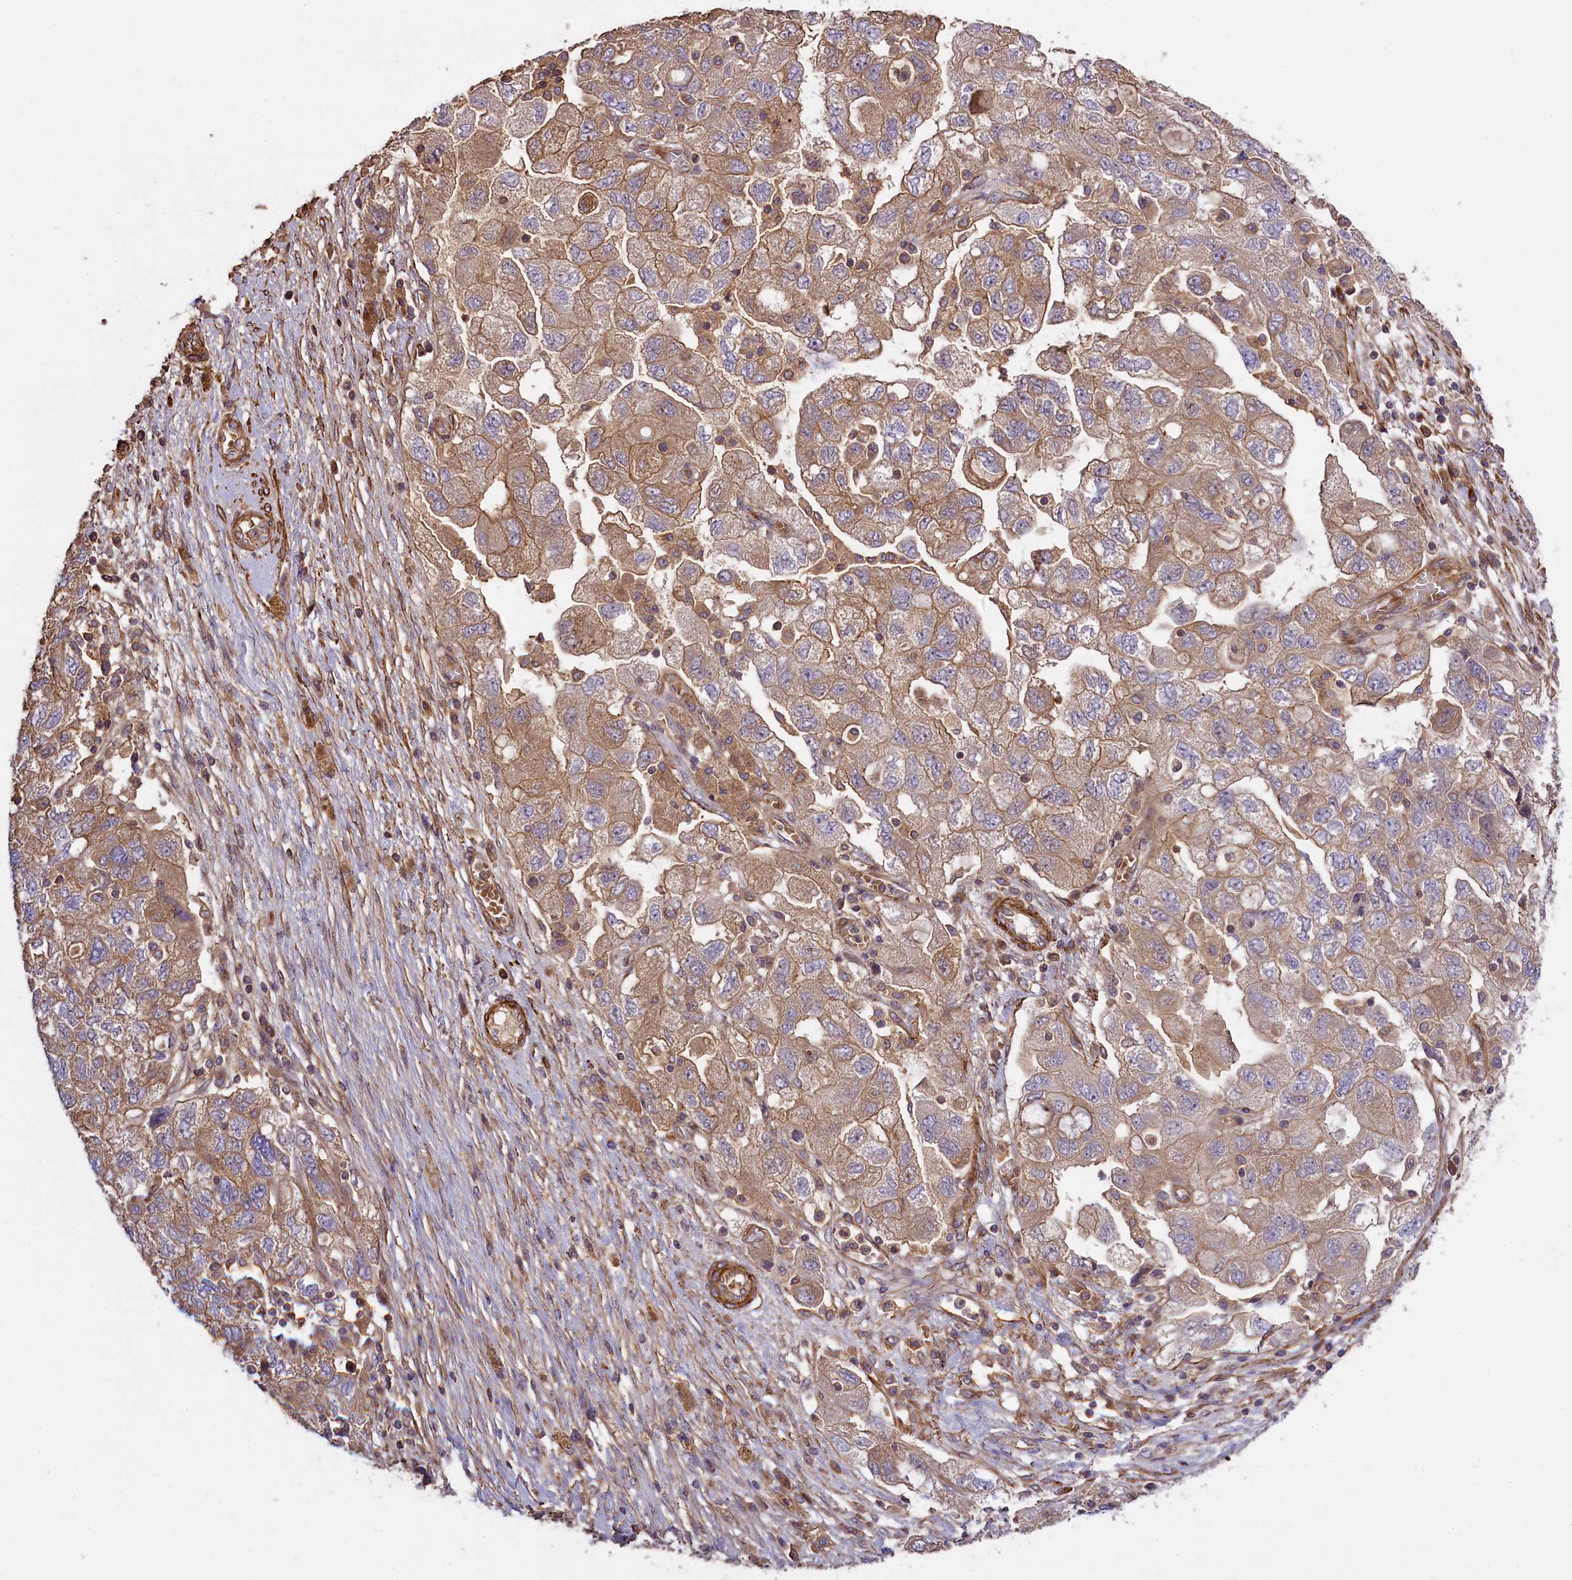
{"staining": {"intensity": "moderate", "quantity": ">75%", "location": "cytoplasmic/membranous"}, "tissue": "ovarian cancer", "cell_type": "Tumor cells", "image_type": "cancer", "snomed": [{"axis": "morphology", "description": "Carcinoma, NOS"}, {"axis": "morphology", "description": "Cystadenocarcinoma, serous, NOS"}, {"axis": "topography", "description": "Ovary"}], "caption": "Immunohistochemistry (DAB) staining of ovarian carcinoma displays moderate cytoplasmic/membranous protein staining in about >75% of tumor cells. (IHC, brightfield microscopy, high magnification).", "gene": "FUZ", "patient": {"sex": "female", "age": 69}}